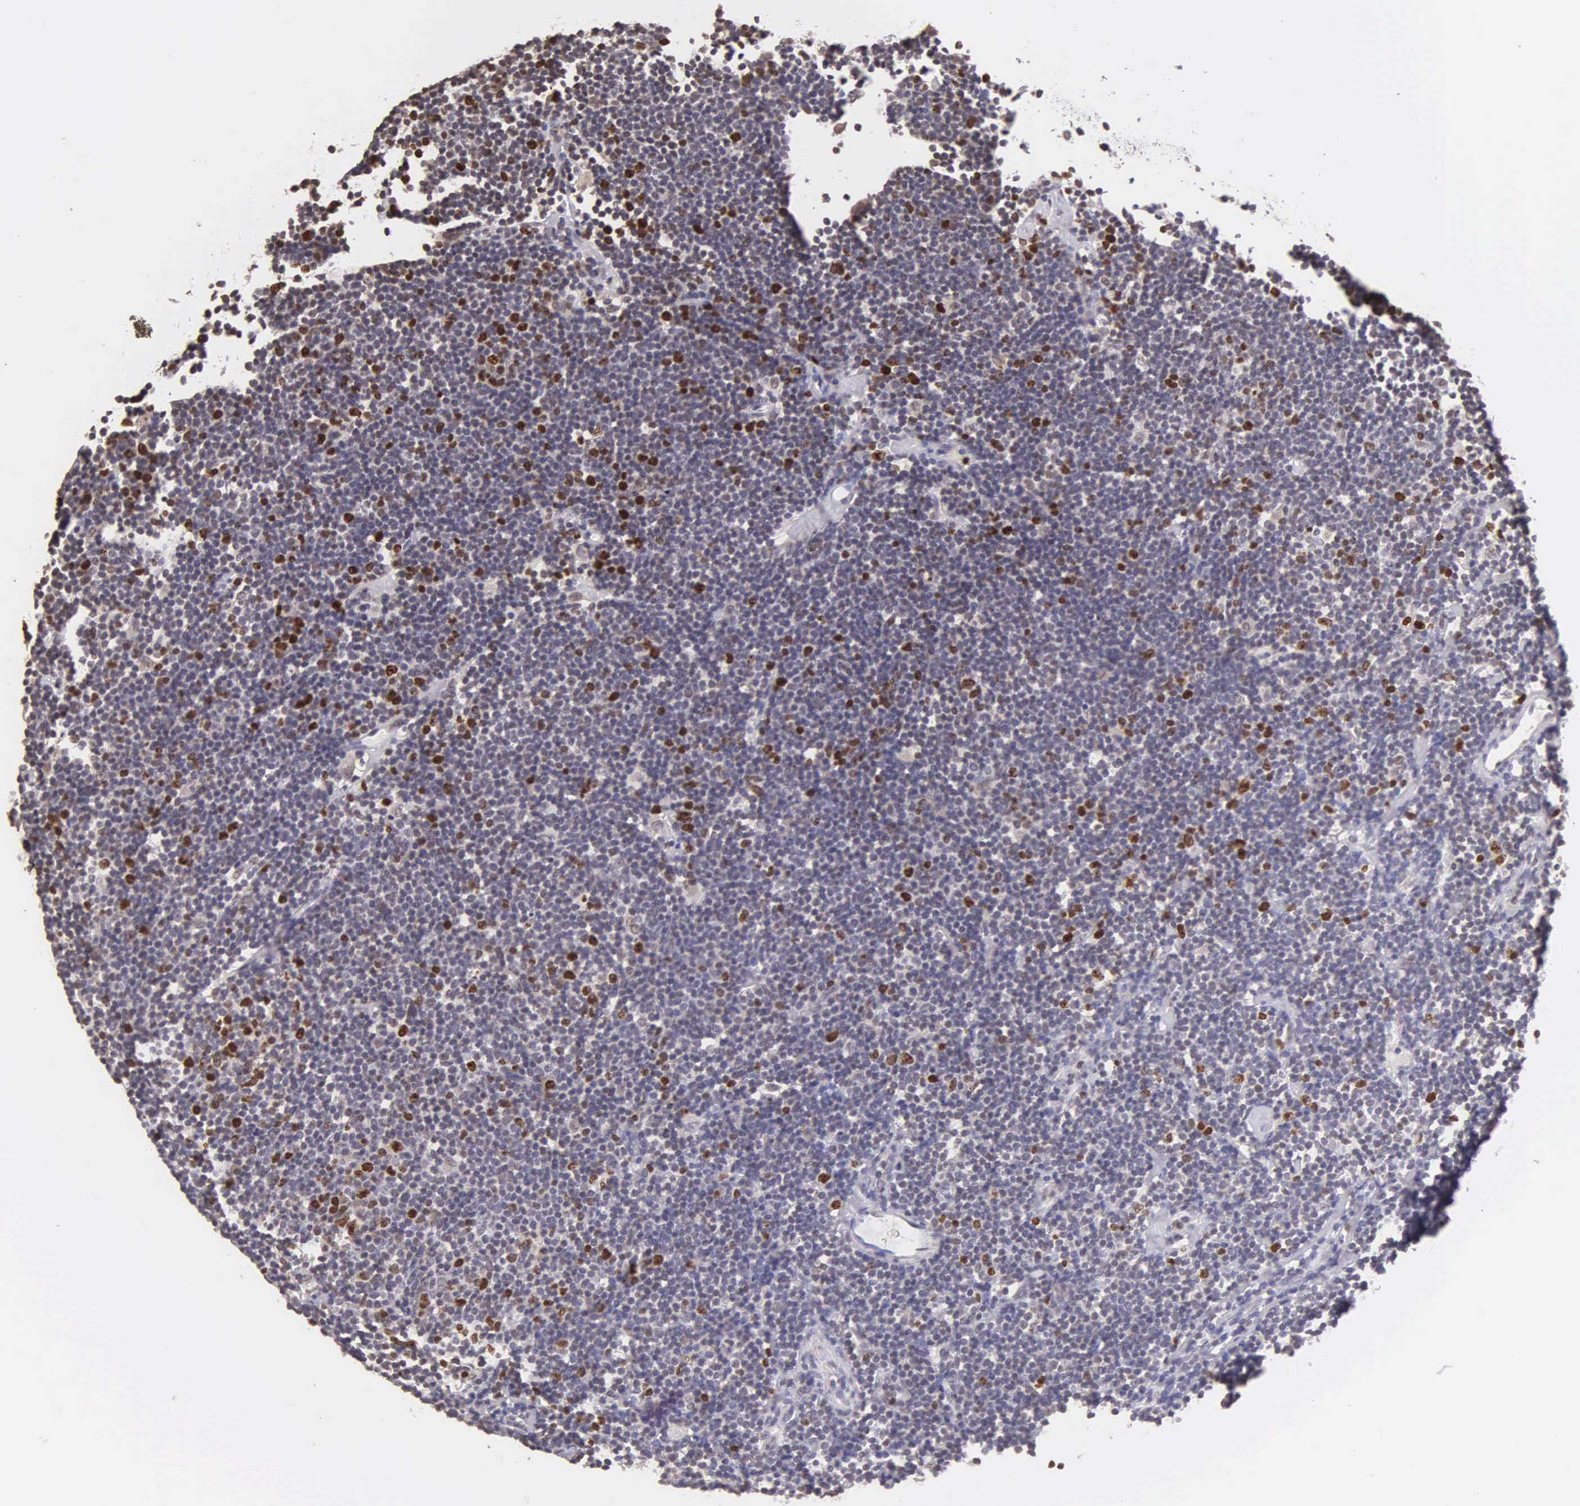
{"staining": {"intensity": "strong", "quantity": "<25%", "location": "nuclear"}, "tissue": "lymphoma", "cell_type": "Tumor cells", "image_type": "cancer", "snomed": [{"axis": "morphology", "description": "Malignant lymphoma, non-Hodgkin's type, Low grade"}, {"axis": "topography", "description": "Lymph node"}], "caption": "This image exhibits IHC staining of lymphoma, with medium strong nuclear staining in approximately <25% of tumor cells.", "gene": "MKI67", "patient": {"sex": "male", "age": 65}}